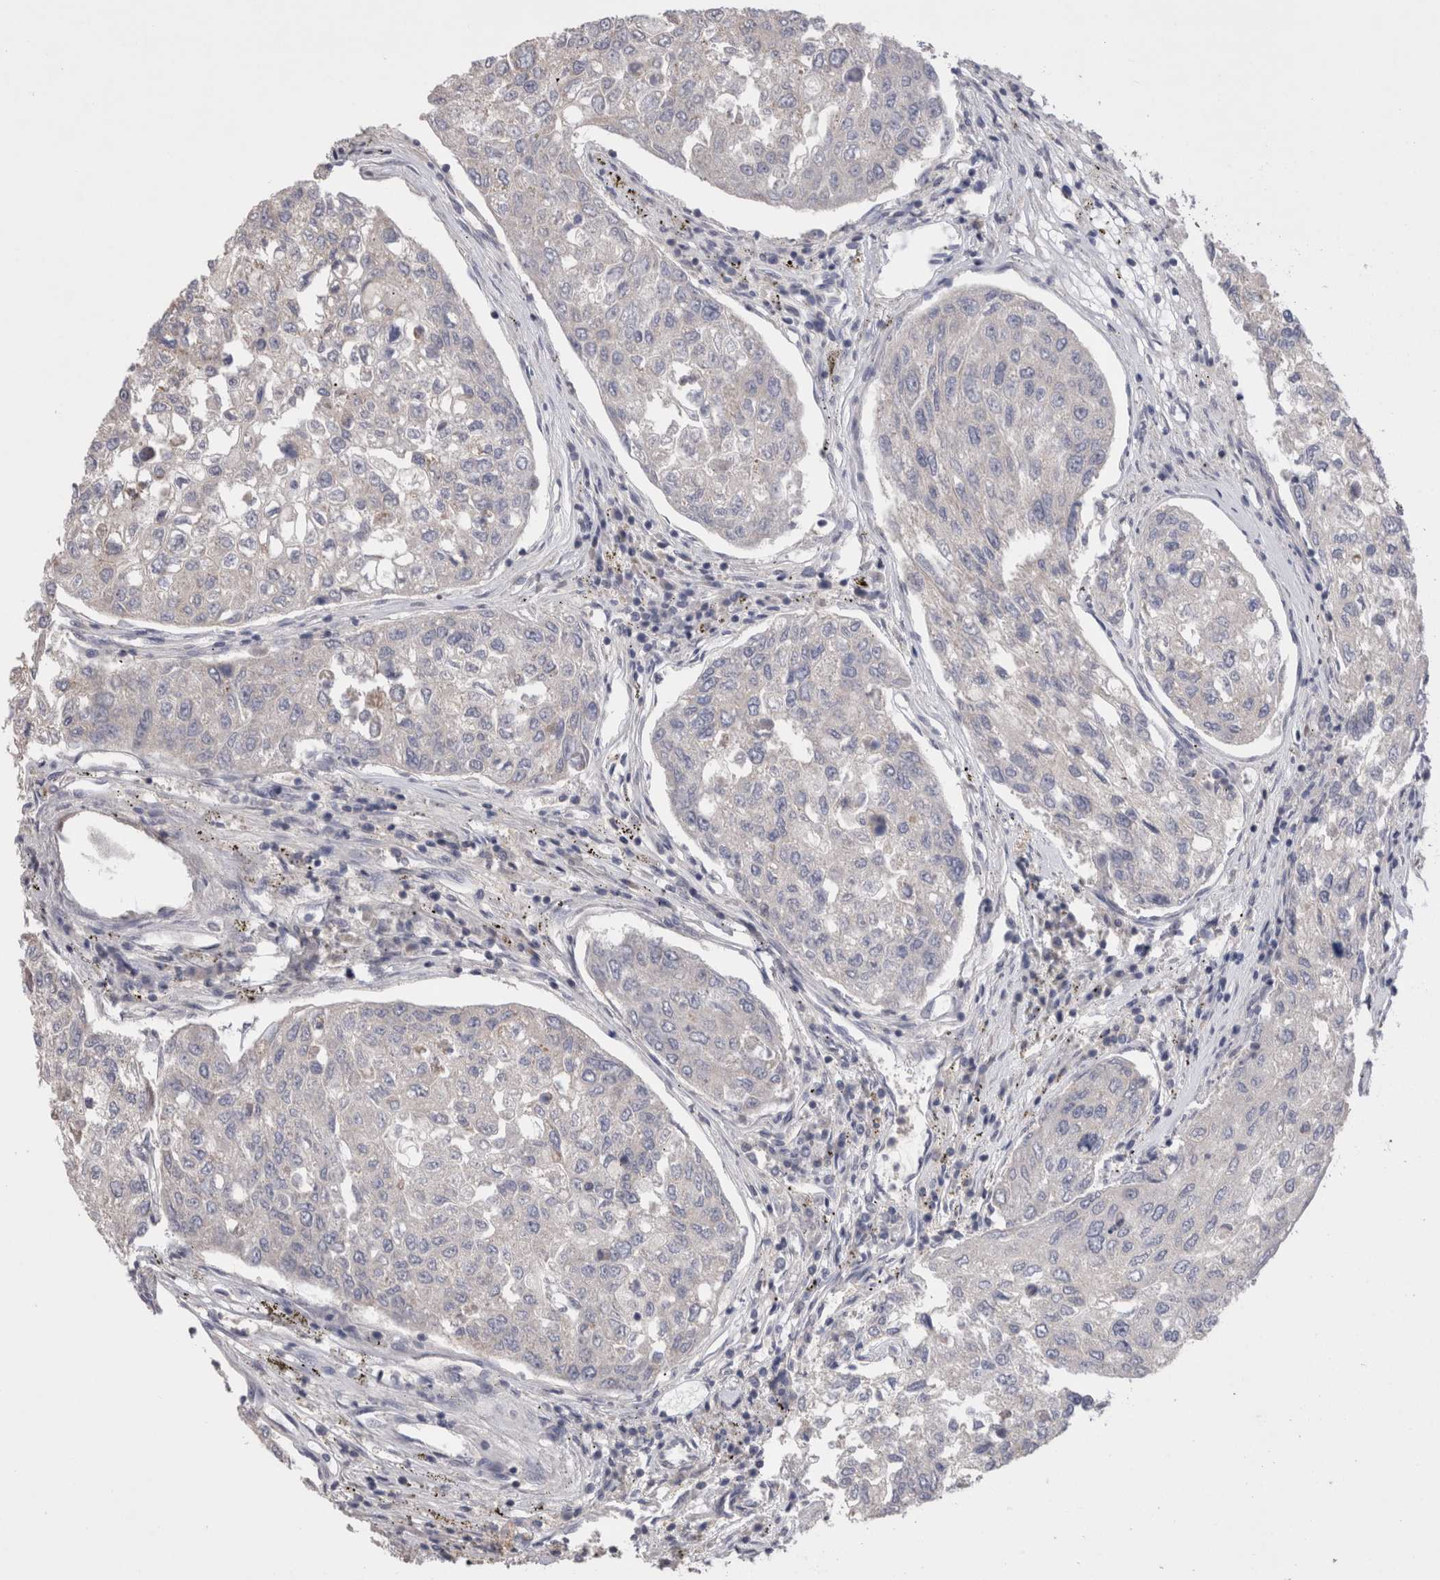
{"staining": {"intensity": "negative", "quantity": "none", "location": "none"}, "tissue": "urothelial cancer", "cell_type": "Tumor cells", "image_type": "cancer", "snomed": [{"axis": "morphology", "description": "Urothelial carcinoma, High grade"}, {"axis": "topography", "description": "Lymph node"}, {"axis": "topography", "description": "Urinary bladder"}], "caption": "Protein analysis of high-grade urothelial carcinoma shows no significant staining in tumor cells.", "gene": "OTOR", "patient": {"sex": "male", "age": 51}}